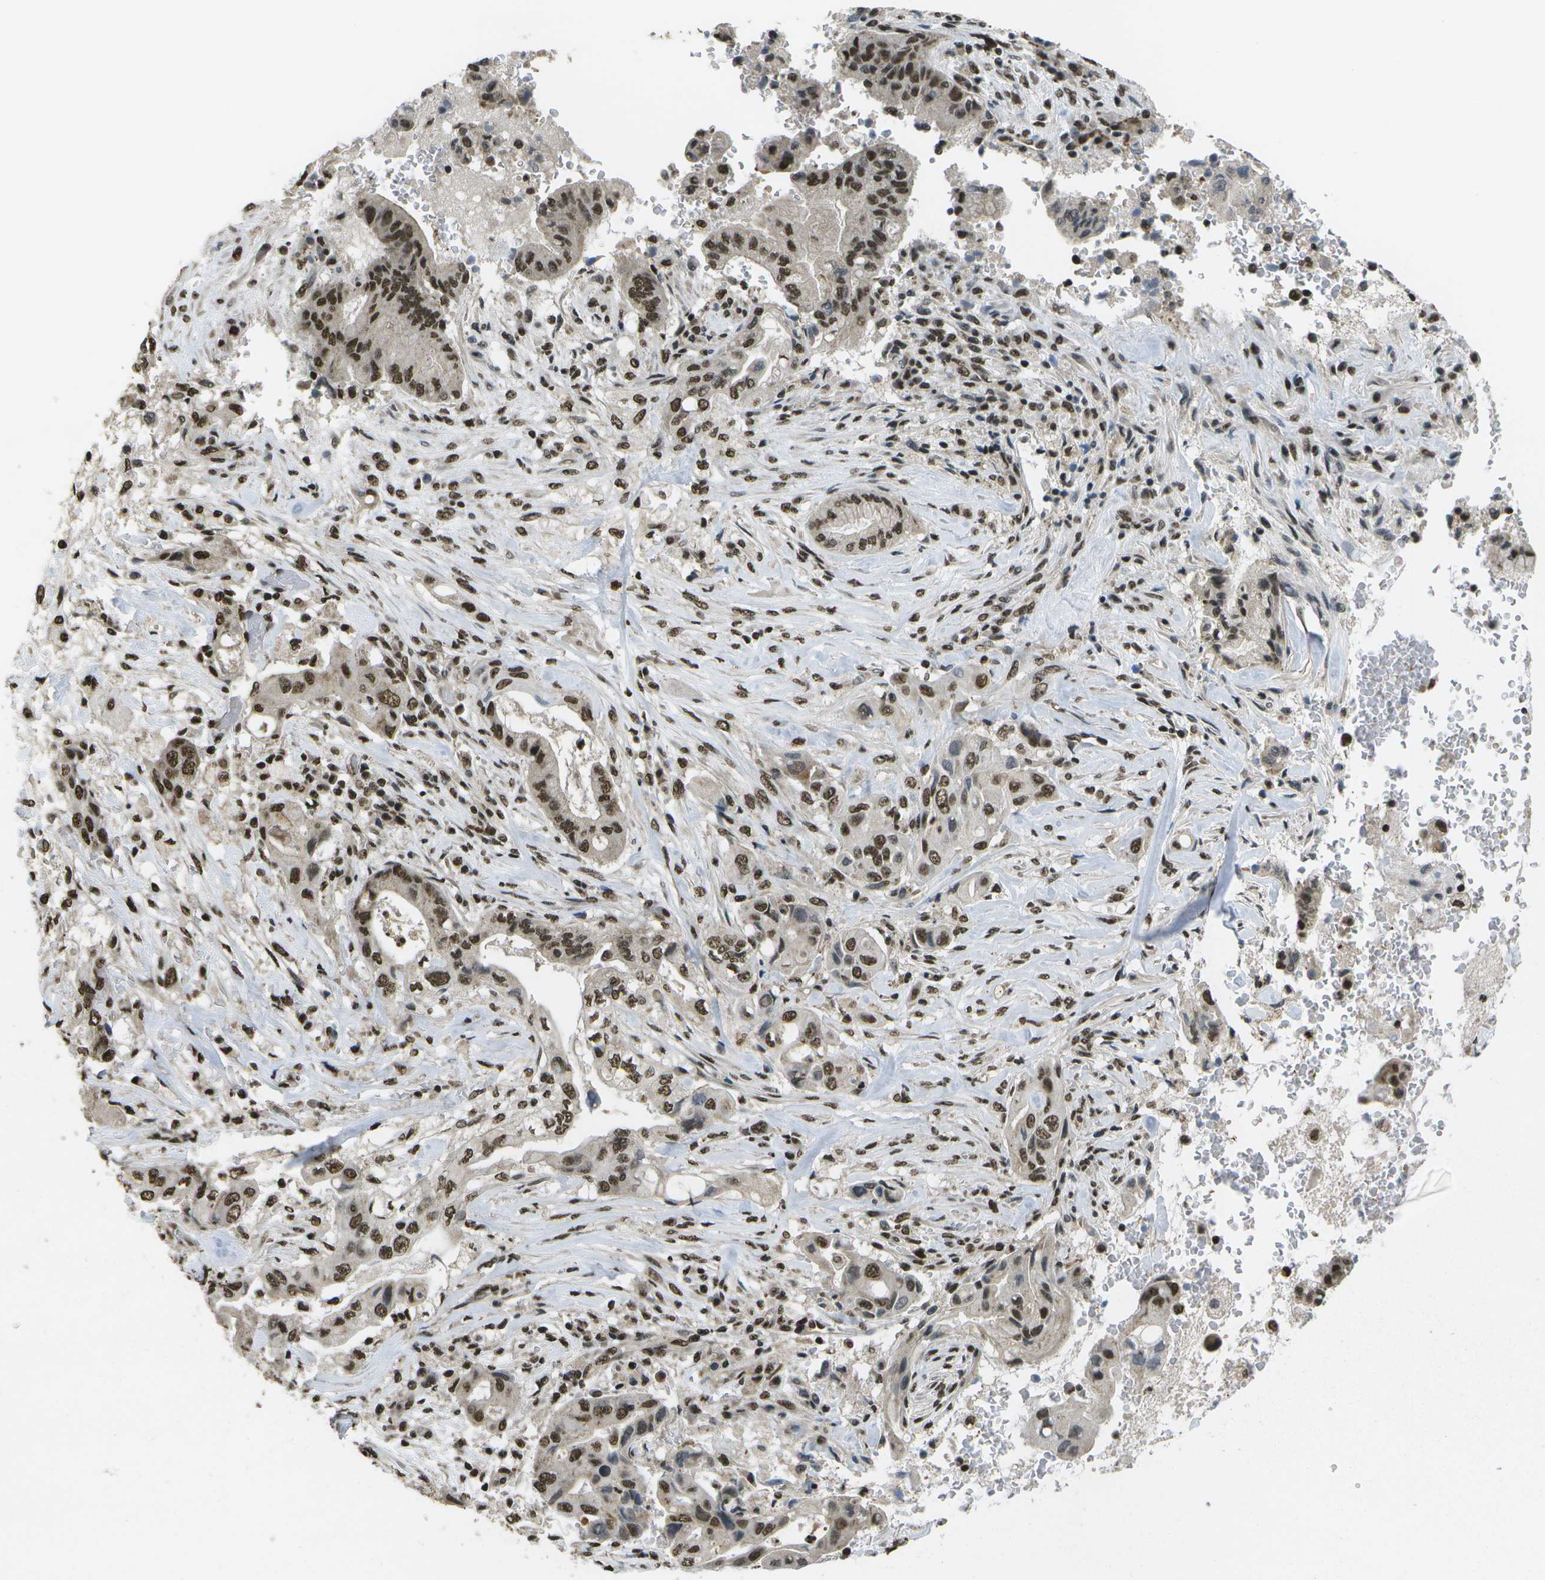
{"staining": {"intensity": "moderate", "quantity": ">75%", "location": "nuclear"}, "tissue": "pancreatic cancer", "cell_type": "Tumor cells", "image_type": "cancer", "snomed": [{"axis": "morphology", "description": "Adenocarcinoma, NOS"}, {"axis": "topography", "description": "Pancreas"}], "caption": "About >75% of tumor cells in human adenocarcinoma (pancreatic) display moderate nuclear protein staining as visualized by brown immunohistochemical staining.", "gene": "SPEN", "patient": {"sex": "female", "age": 73}}